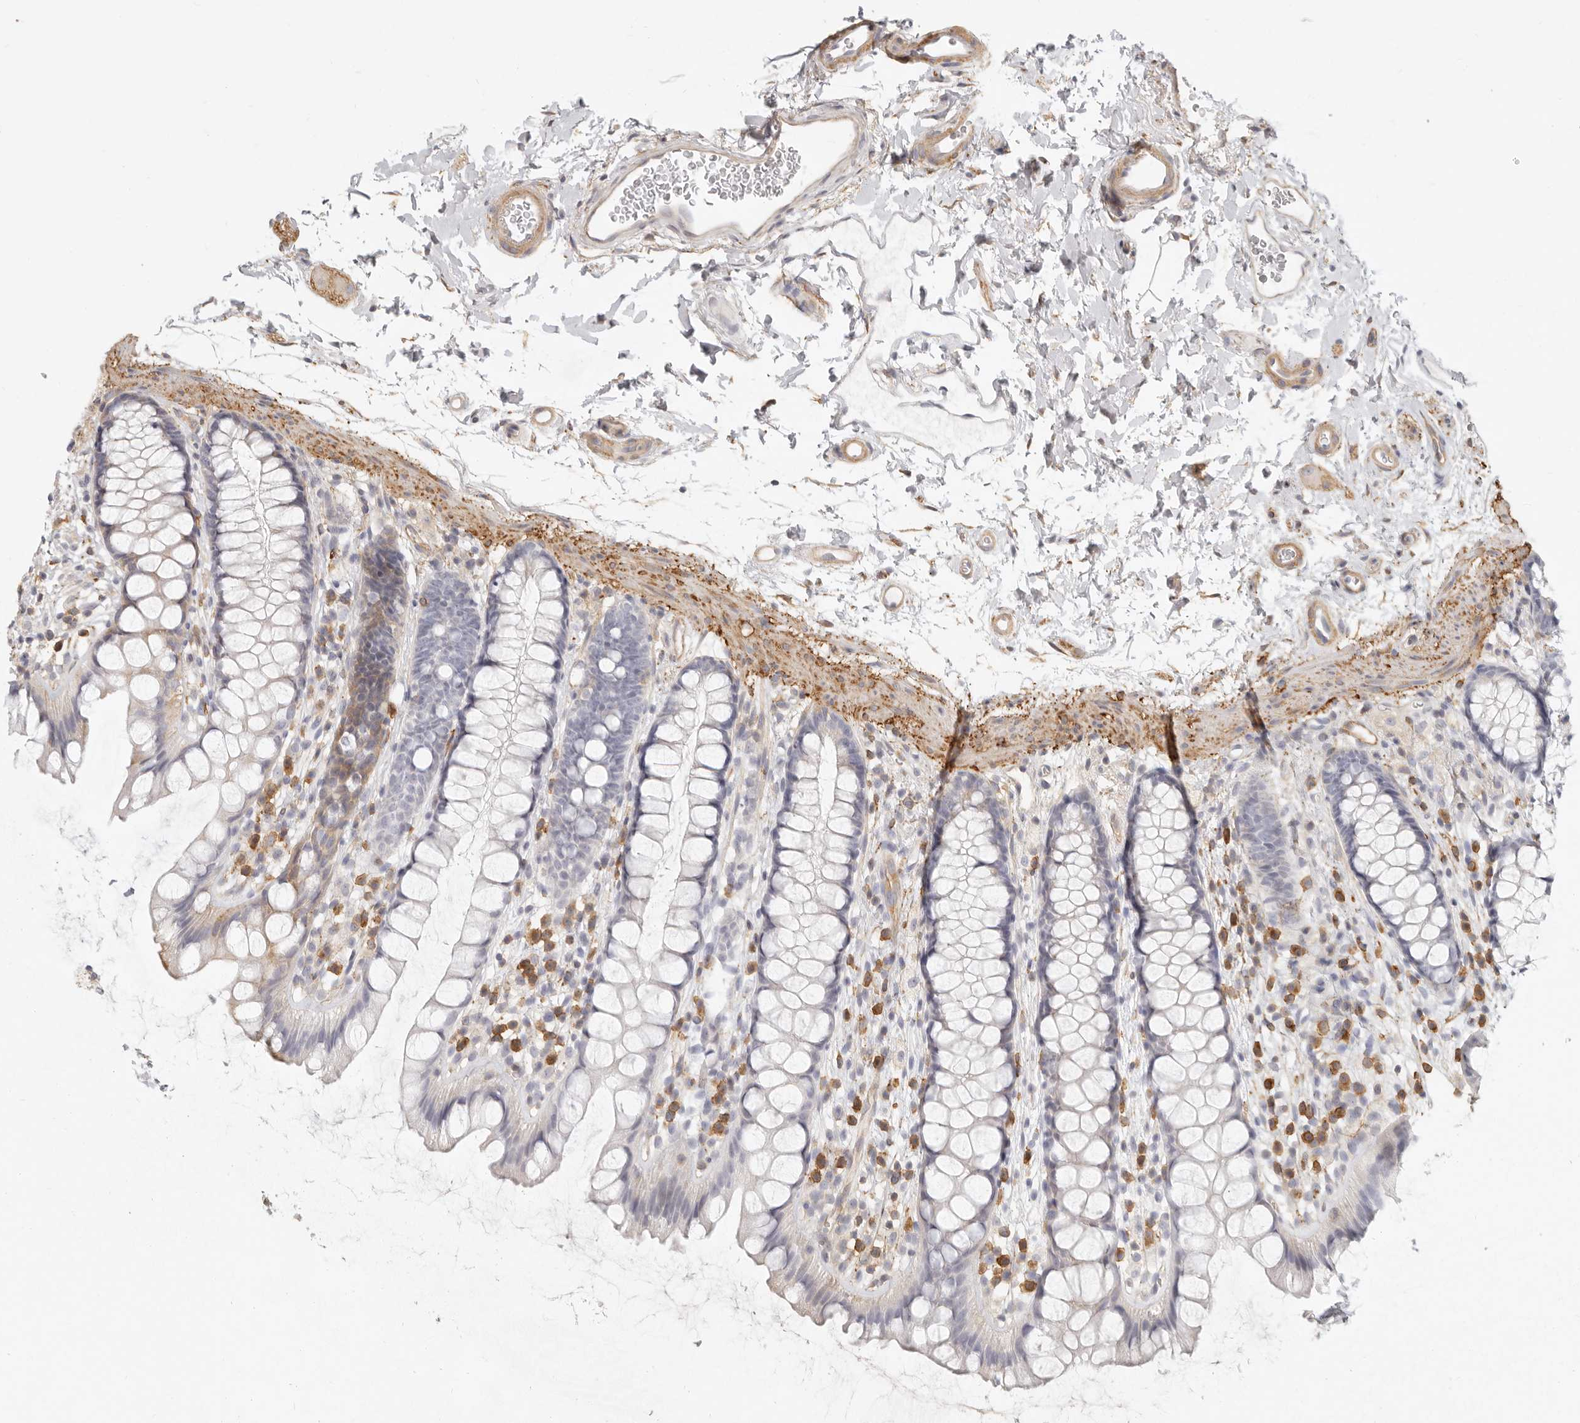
{"staining": {"intensity": "negative", "quantity": "none", "location": "none"}, "tissue": "rectum", "cell_type": "Glandular cells", "image_type": "normal", "snomed": [{"axis": "morphology", "description": "Normal tissue, NOS"}, {"axis": "topography", "description": "Rectum"}], "caption": "The photomicrograph reveals no significant expression in glandular cells of rectum.", "gene": "NIBAN1", "patient": {"sex": "female", "age": 65}}